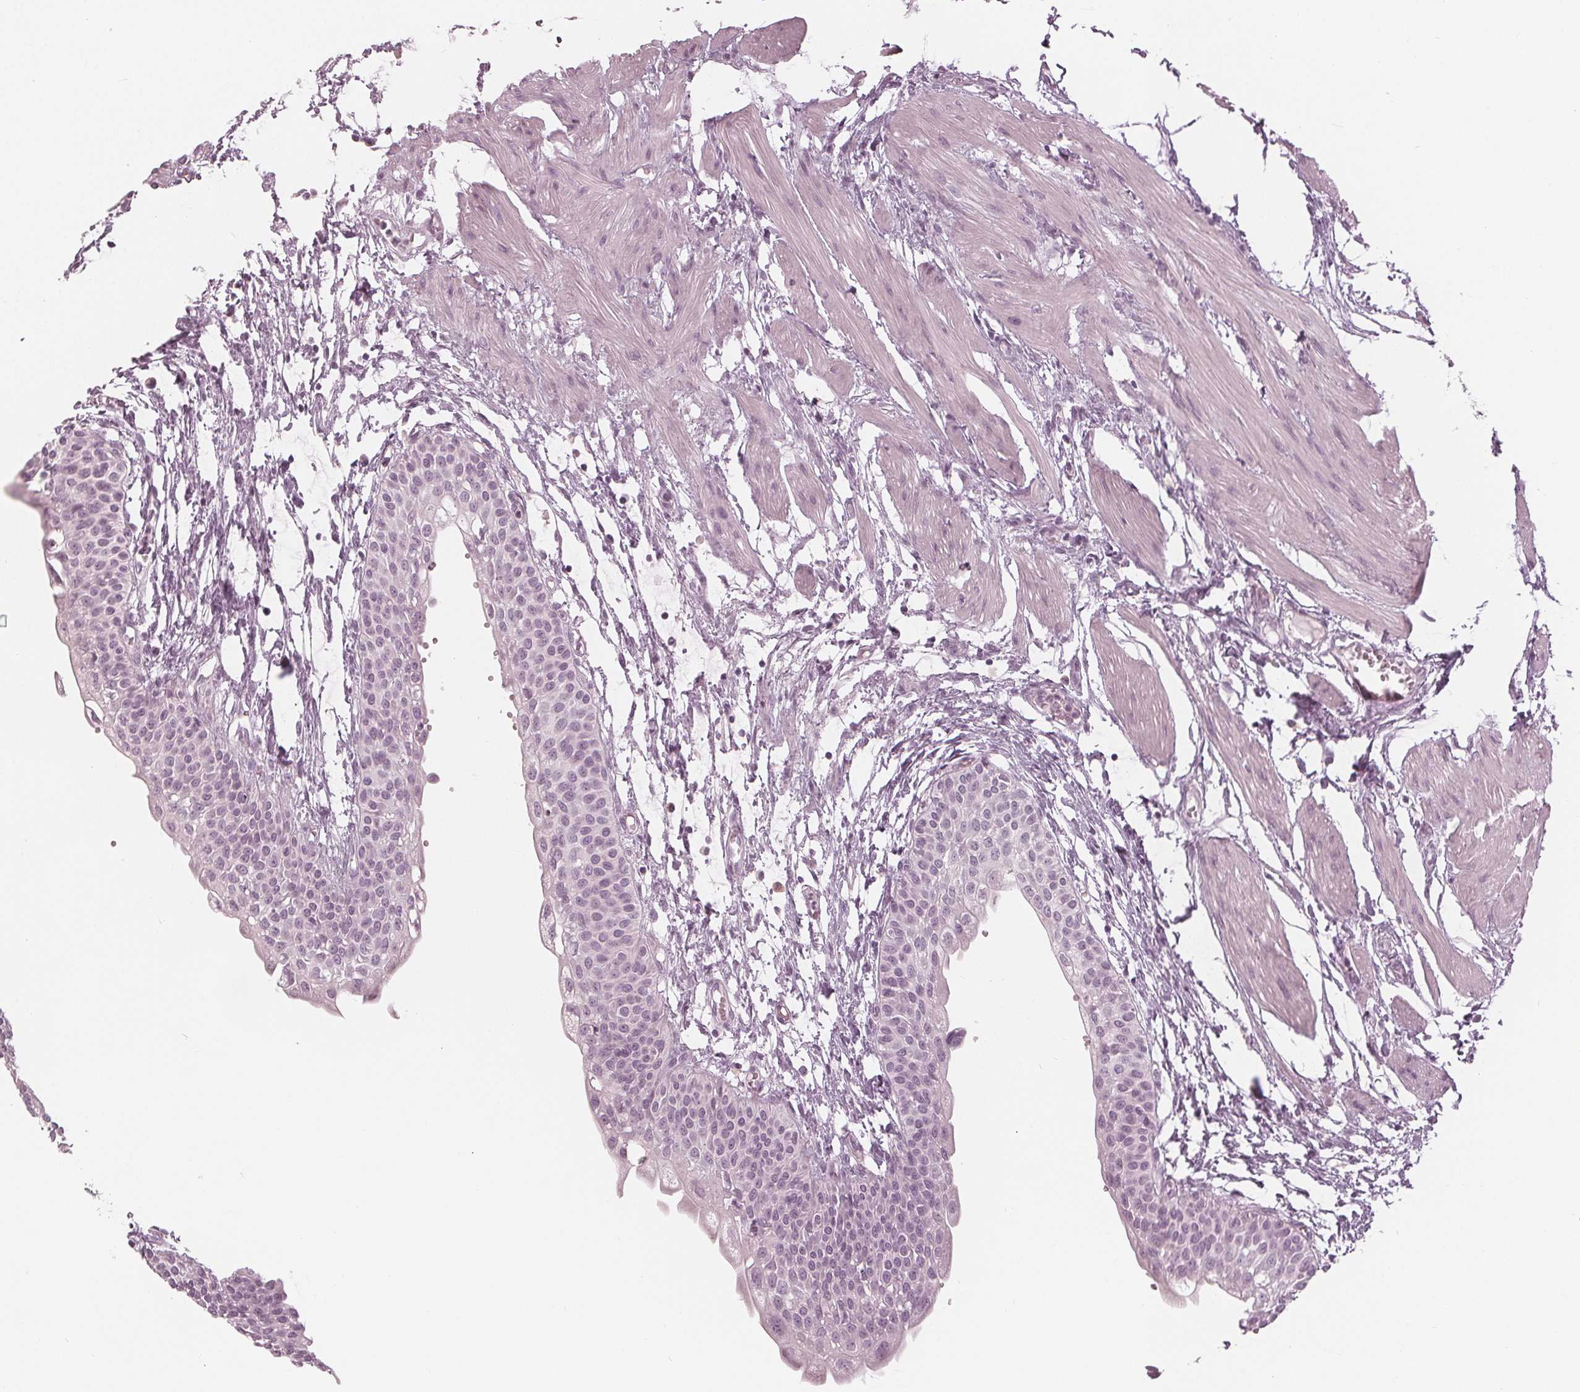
{"staining": {"intensity": "negative", "quantity": "none", "location": "none"}, "tissue": "urinary bladder", "cell_type": "Urothelial cells", "image_type": "normal", "snomed": [{"axis": "morphology", "description": "Normal tissue, NOS"}, {"axis": "topography", "description": "Urinary bladder"}, {"axis": "topography", "description": "Peripheral nerve tissue"}], "caption": "High power microscopy micrograph of an IHC histopathology image of benign urinary bladder, revealing no significant positivity in urothelial cells. (DAB (3,3'-diaminobenzidine) immunohistochemistry visualized using brightfield microscopy, high magnification).", "gene": "PAEP", "patient": {"sex": "male", "age": 55}}